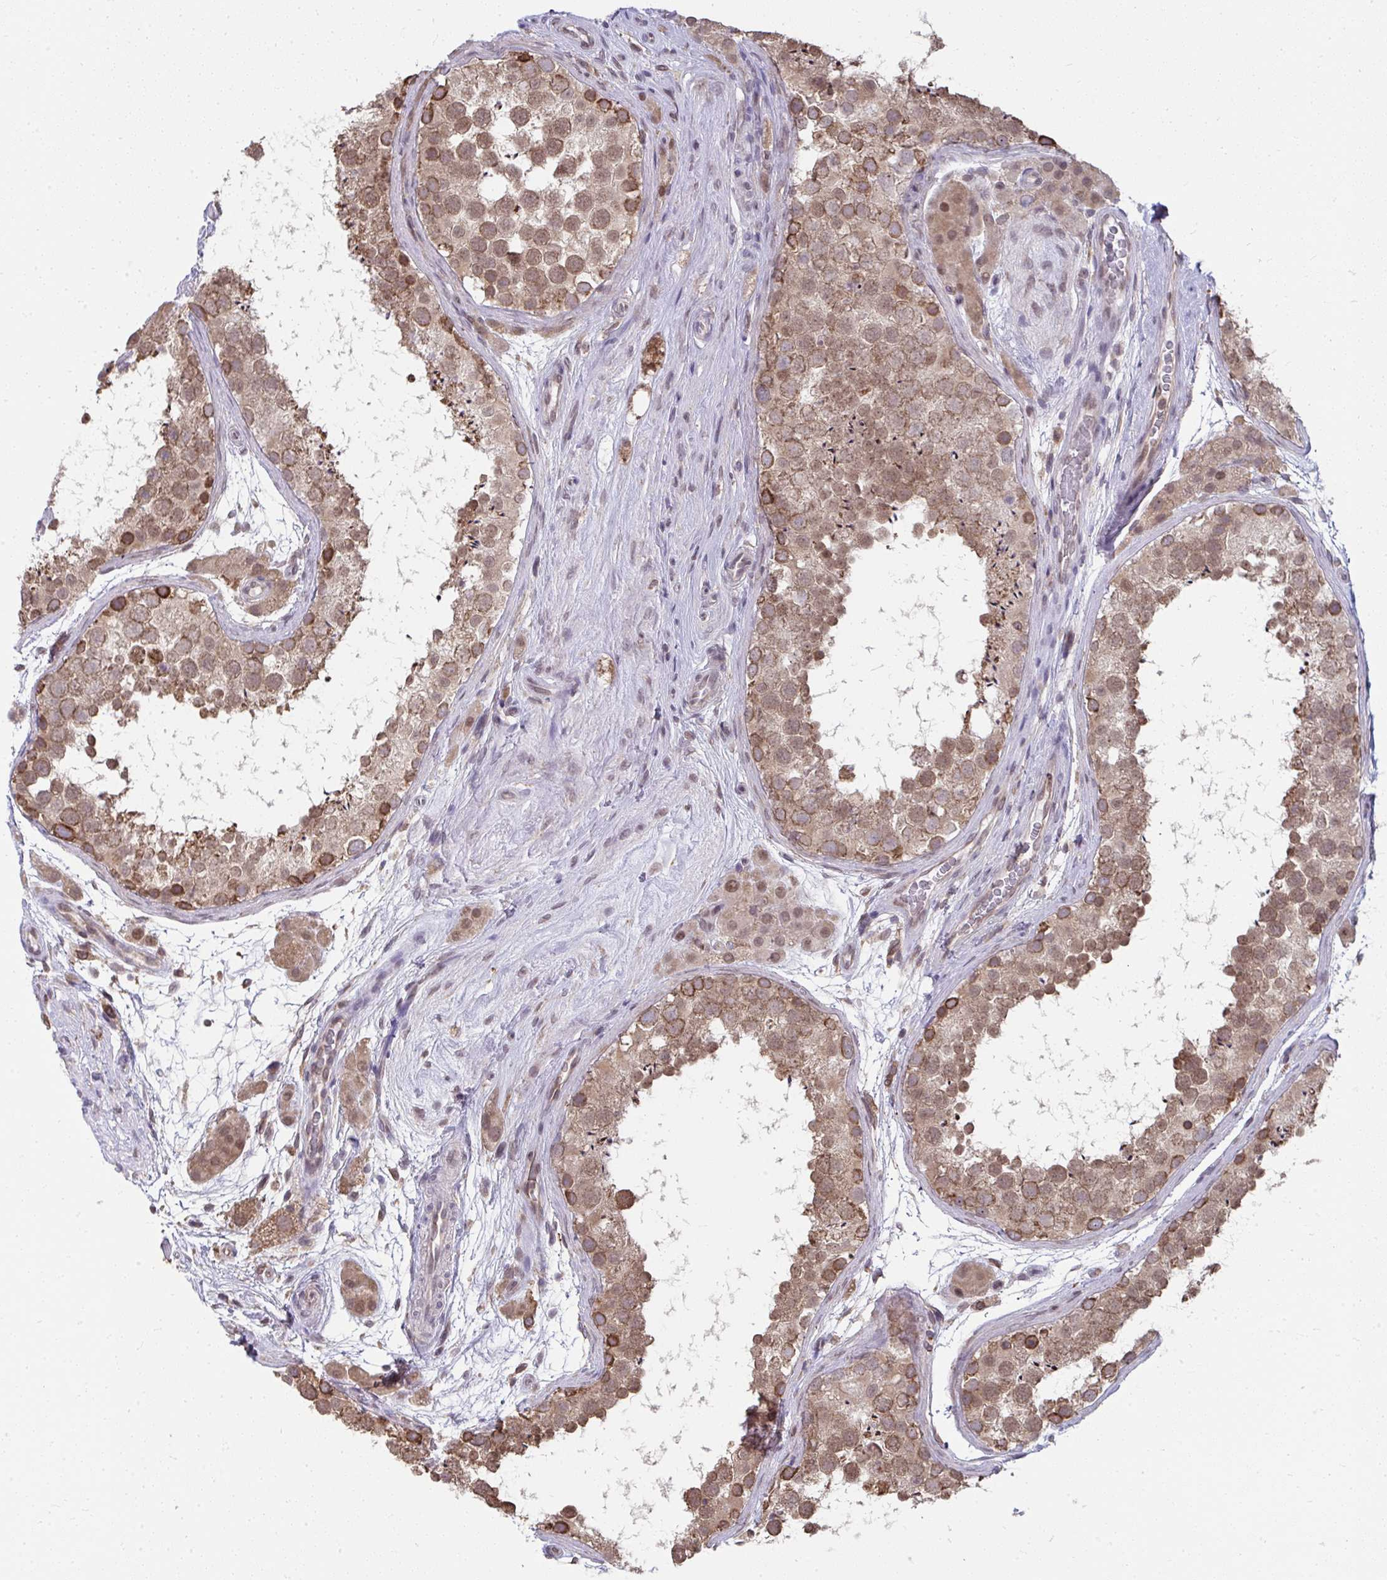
{"staining": {"intensity": "moderate", "quantity": ">75%", "location": "cytoplasmic/membranous,nuclear"}, "tissue": "testis", "cell_type": "Cells in seminiferous ducts", "image_type": "normal", "snomed": [{"axis": "morphology", "description": "Normal tissue, NOS"}, {"axis": "topography", "description": "Testis"}], "caption": "IHC image of normal testis: human testis stained using IHC shows medium levels of moderate protein expression localized specifically in the cytoplasmic/membranous,nuclear of cells in seminiferous ducts, appearing as a cytoplasmic/membranous,nuclear brown color.", "gene": "NMNAT1", "patient": {"sex": "male", "age": 41}}